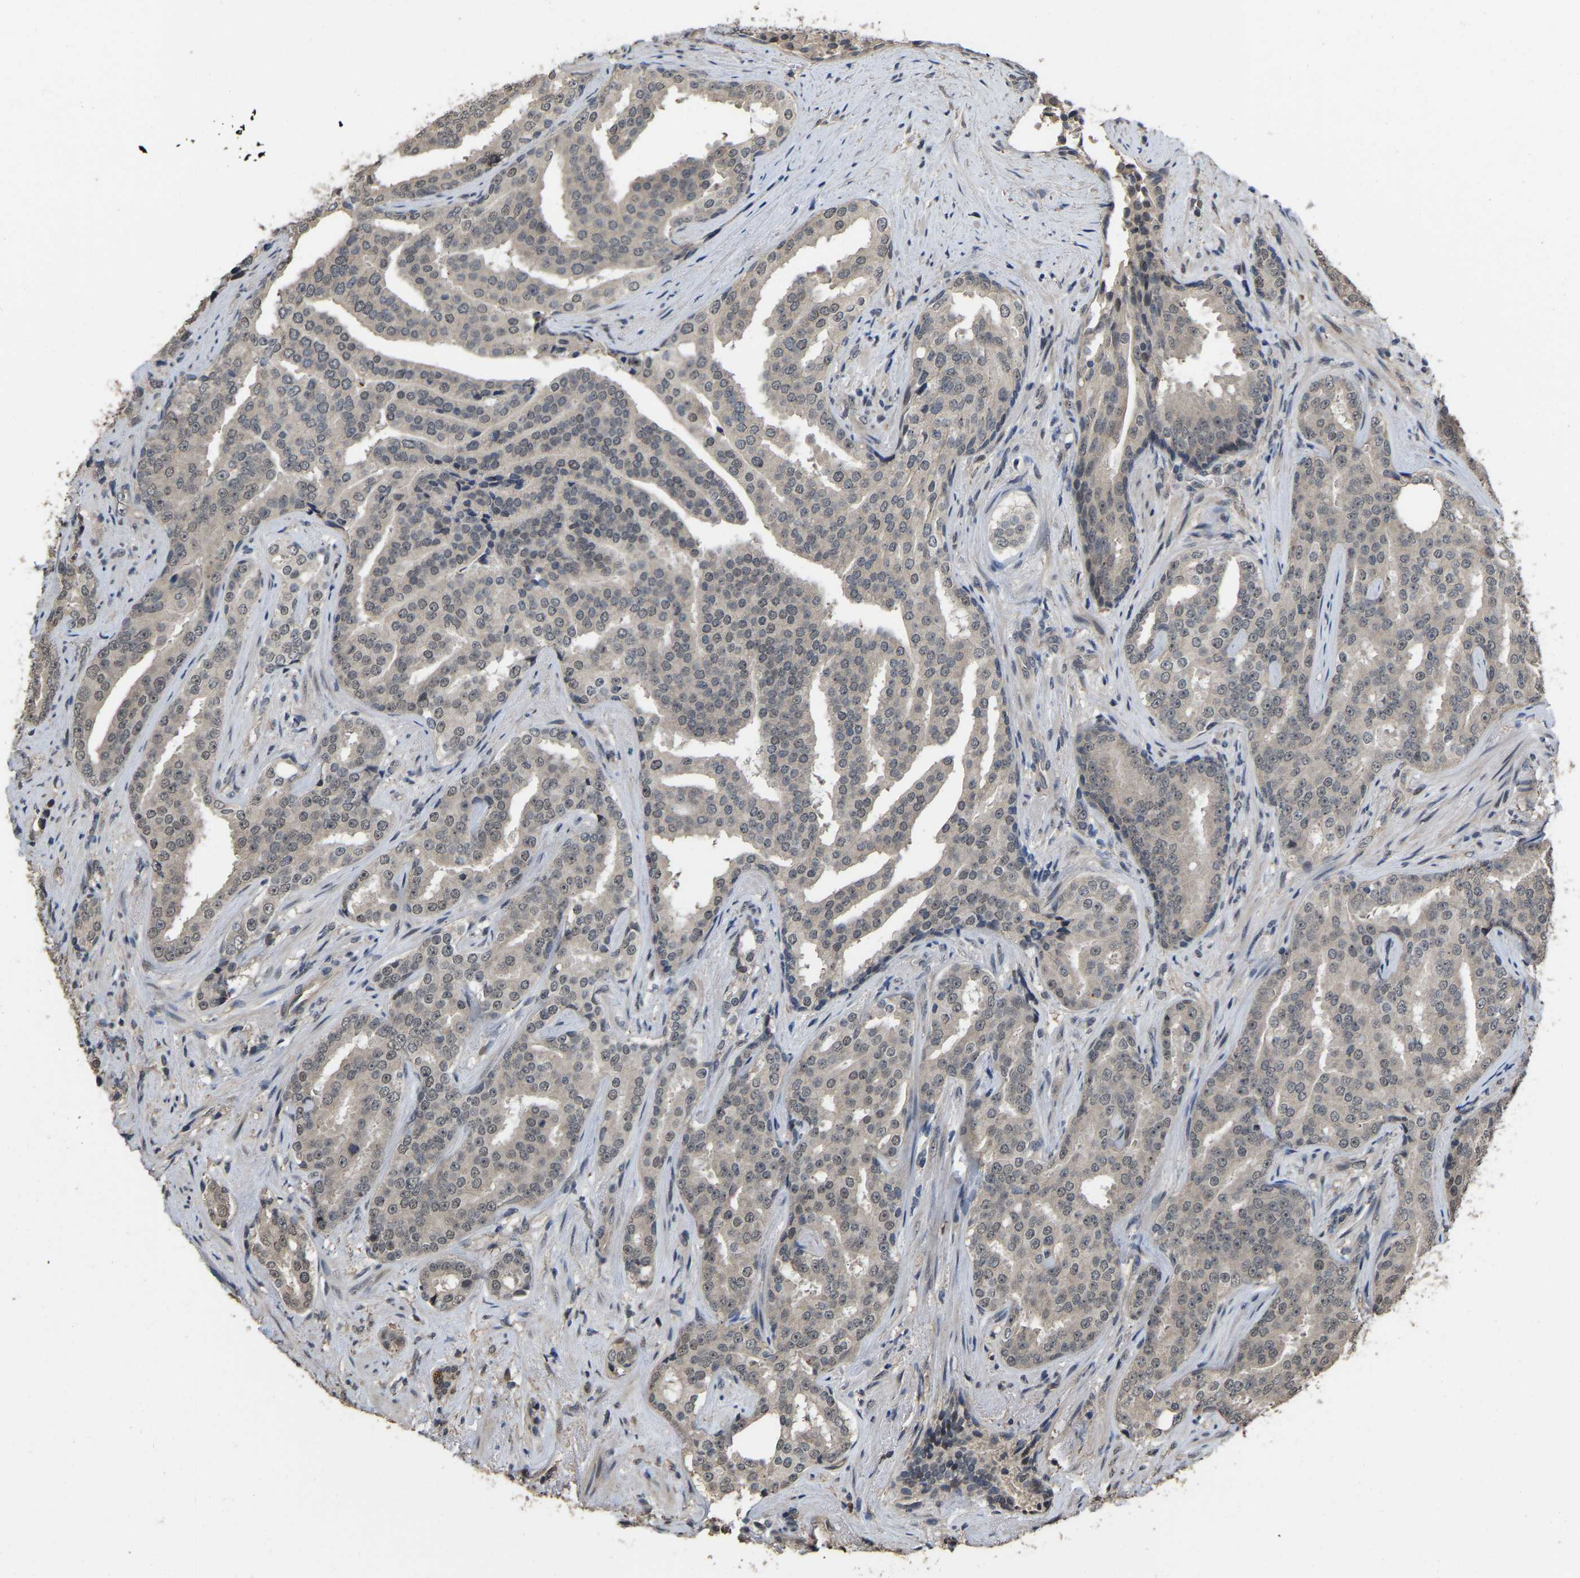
{"staining": {"intensity": "weak", "quantity": "25%-75%", "location": "nuclear"}, "tissue": "prostate cancer", "cell_type": "Tumor cells", "image_type": "cancer", "snomed": [{"axis": "morphology", "description": "Adenocarcinoma, High grade"}, {"axis": "topography", "description": "Prostate"}], "caption": "This is a histology image of immunohistochemistry (IHC) staining of prostate cancer, which shows weak expression in the nuclear of tumor cells.", "gene": "ARHGAP23", "patient": {"sex": "male", "age": 71}}